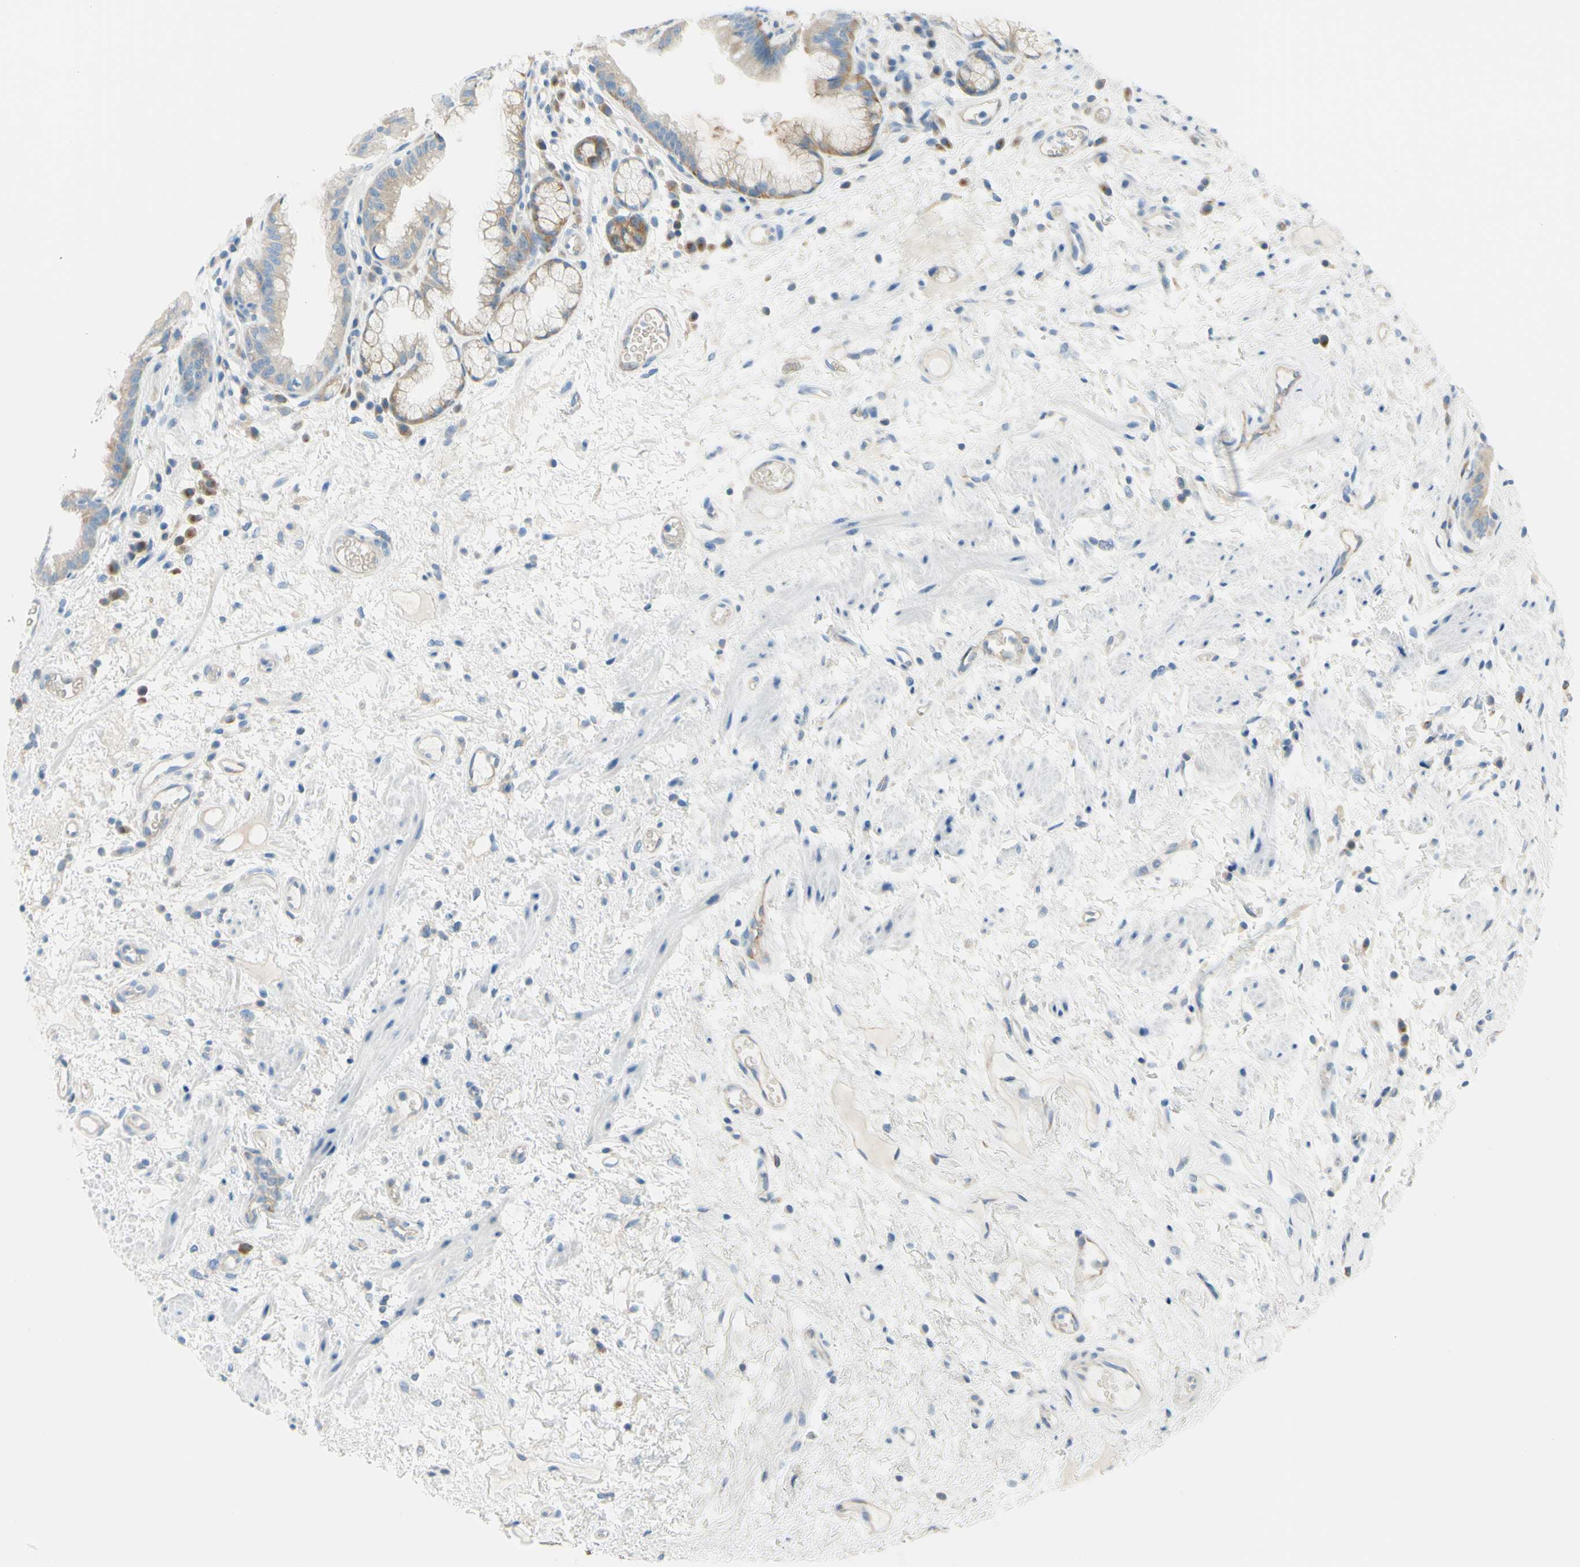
{"staining": {"intensity": "weak", "quantity": "25%-75%", "location": "cytoplasmic/membranous"}, "tissue": "stomach", "cell_type": "Glandular cells", "image_type": "normal", "snomed": [{"axis": "morphology", "description": "Normal tissue, NOS"}, {"axis": "topography", "description": "Stomach, upper"}], "caption": "Brown immunohistochemical staining in benign human stomach demonstrates weak cytoplasmic/membranous expression in approximately 25%-75% of glandular cells.", "gene": "FRMD4B", "patient": {"sex": "male", "age": 72}}